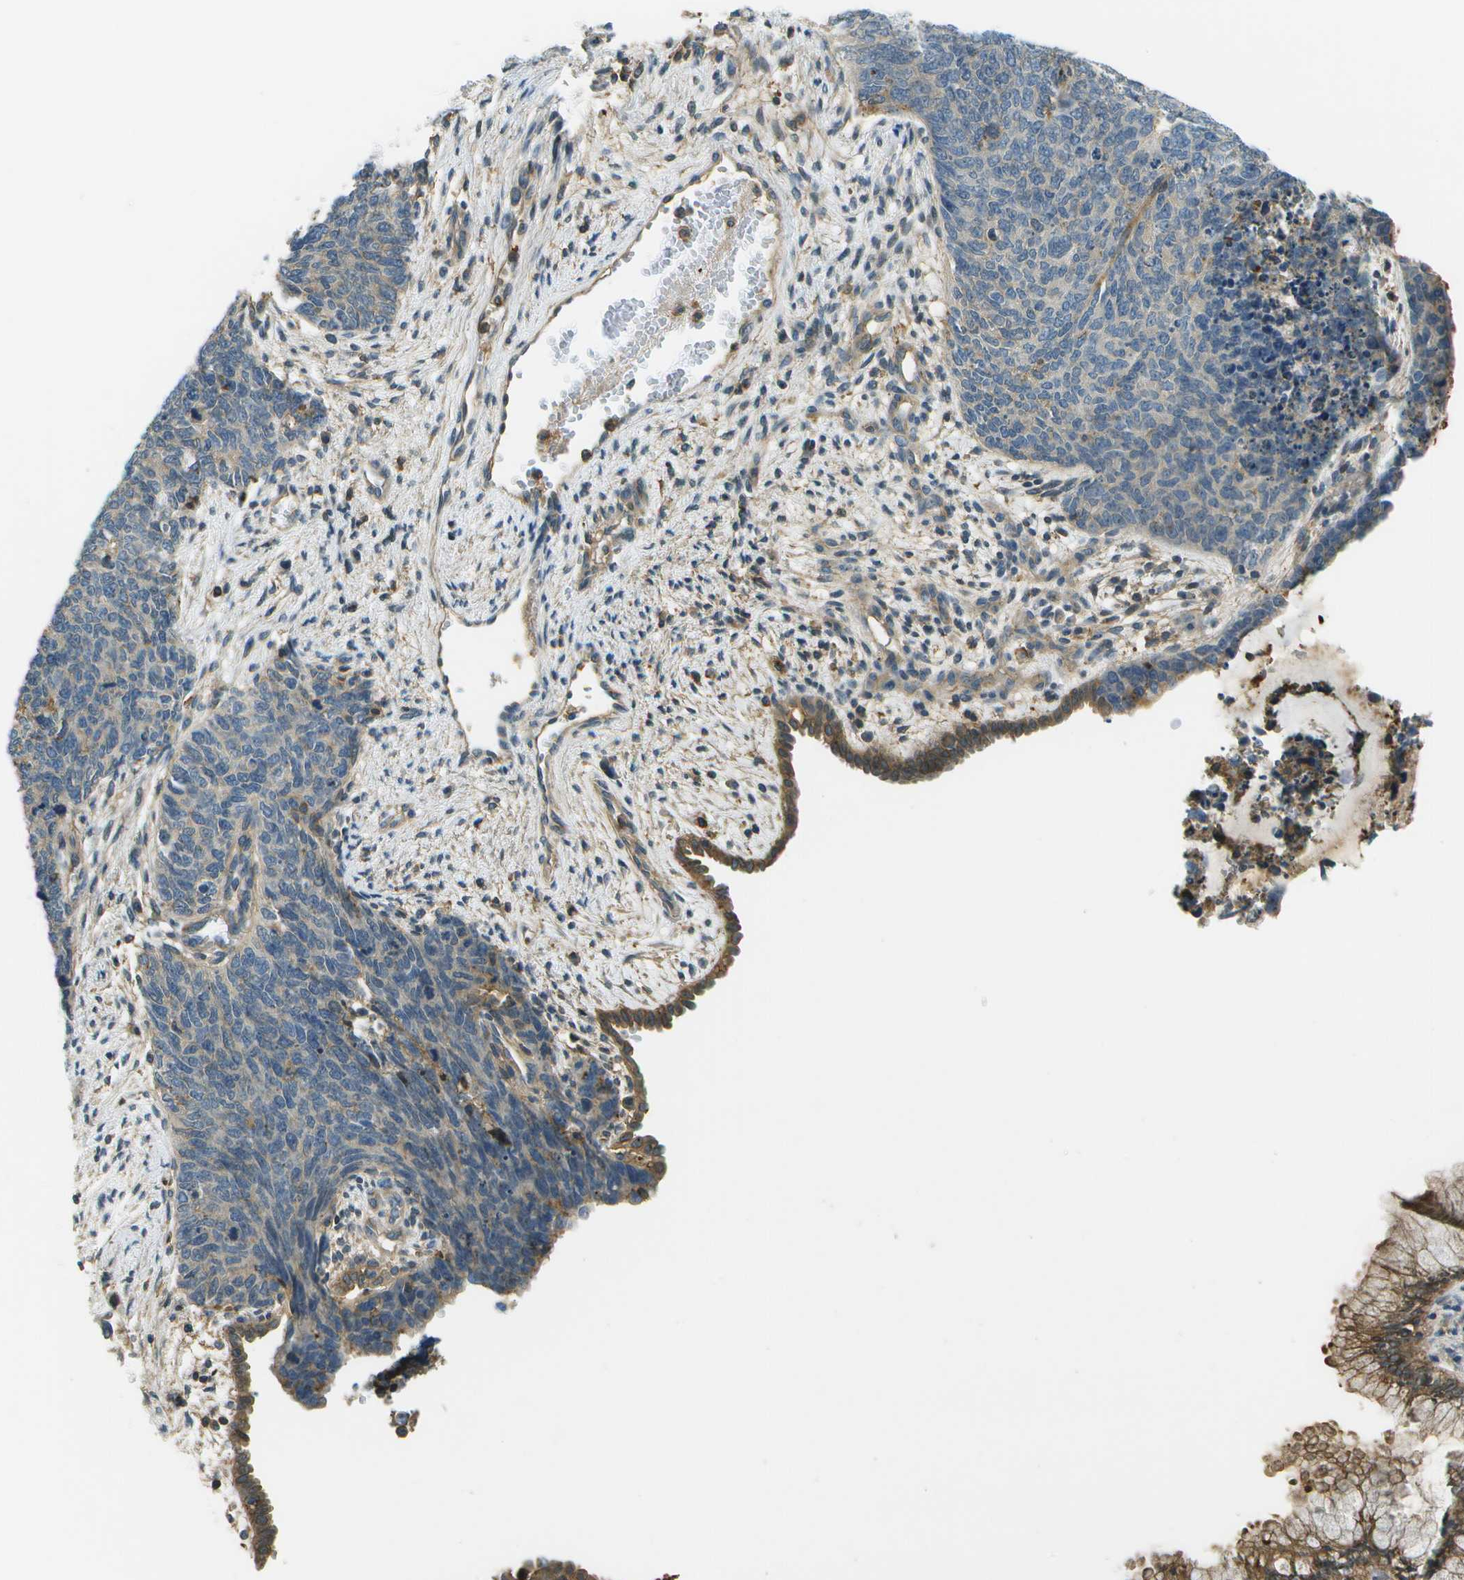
{"staining": {"intensity": "weak", "quantity": "<25%", "location": "cytoplasmic/membranous"}, "tissue": "cervical cancer", "cell_type": "Tumor cells", "image_type": "cancer", "snomed": [{"axis": "morphology", "description": "Squamous cell carcinoma, NOS"}, {"axis": "topography", "description": "Cervix"}], "caption": "DAB immunohistochemical staining of squamous cell carcinoma (cervical) demonstrates no significant staining in tumor cells.", "gene": "LRRC66", "patient": {"sex": "female", "age": 63}}